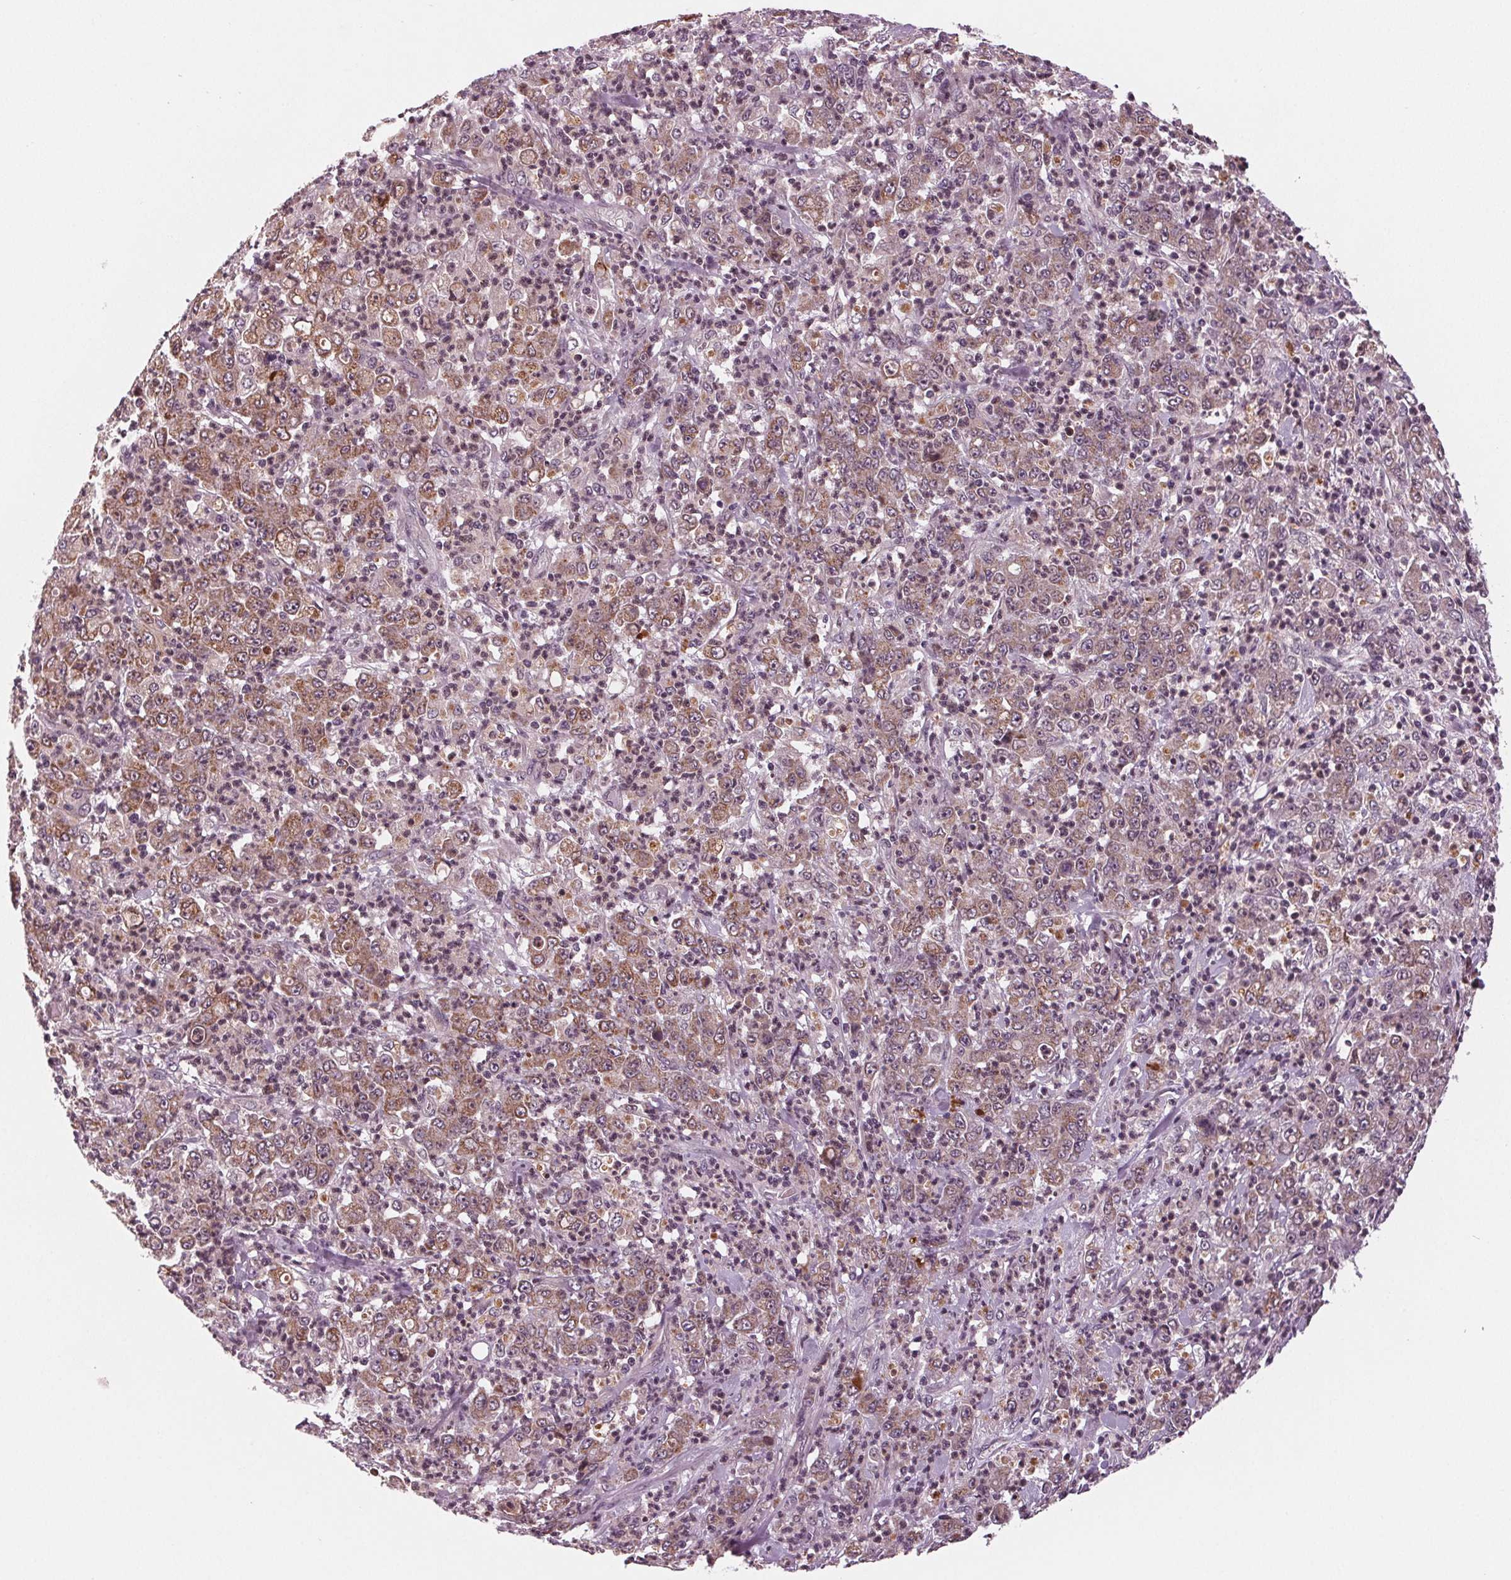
{"staining": {"intensity": "moderate", "quantity": "<25%", "location": "cytoplasmic/membranous"}, "tissue": "stomach cancer", "cell_type": "Tumor cells", "image_type": "cancer", "snomed": [{"axis": "morphology", "description": "Adenocarcinoma, NOS"}, {"axis": "topography", "description": "Stomach, lower"}], "caption": "Brown immunohistochemical staining in human adenocarcinoma (stomach) reveals moderate cytoplasmic/membranous staining in about <25% of tumor cells.", "gene": "STAT3", "patient": {"sex": "female", "age": 71}}